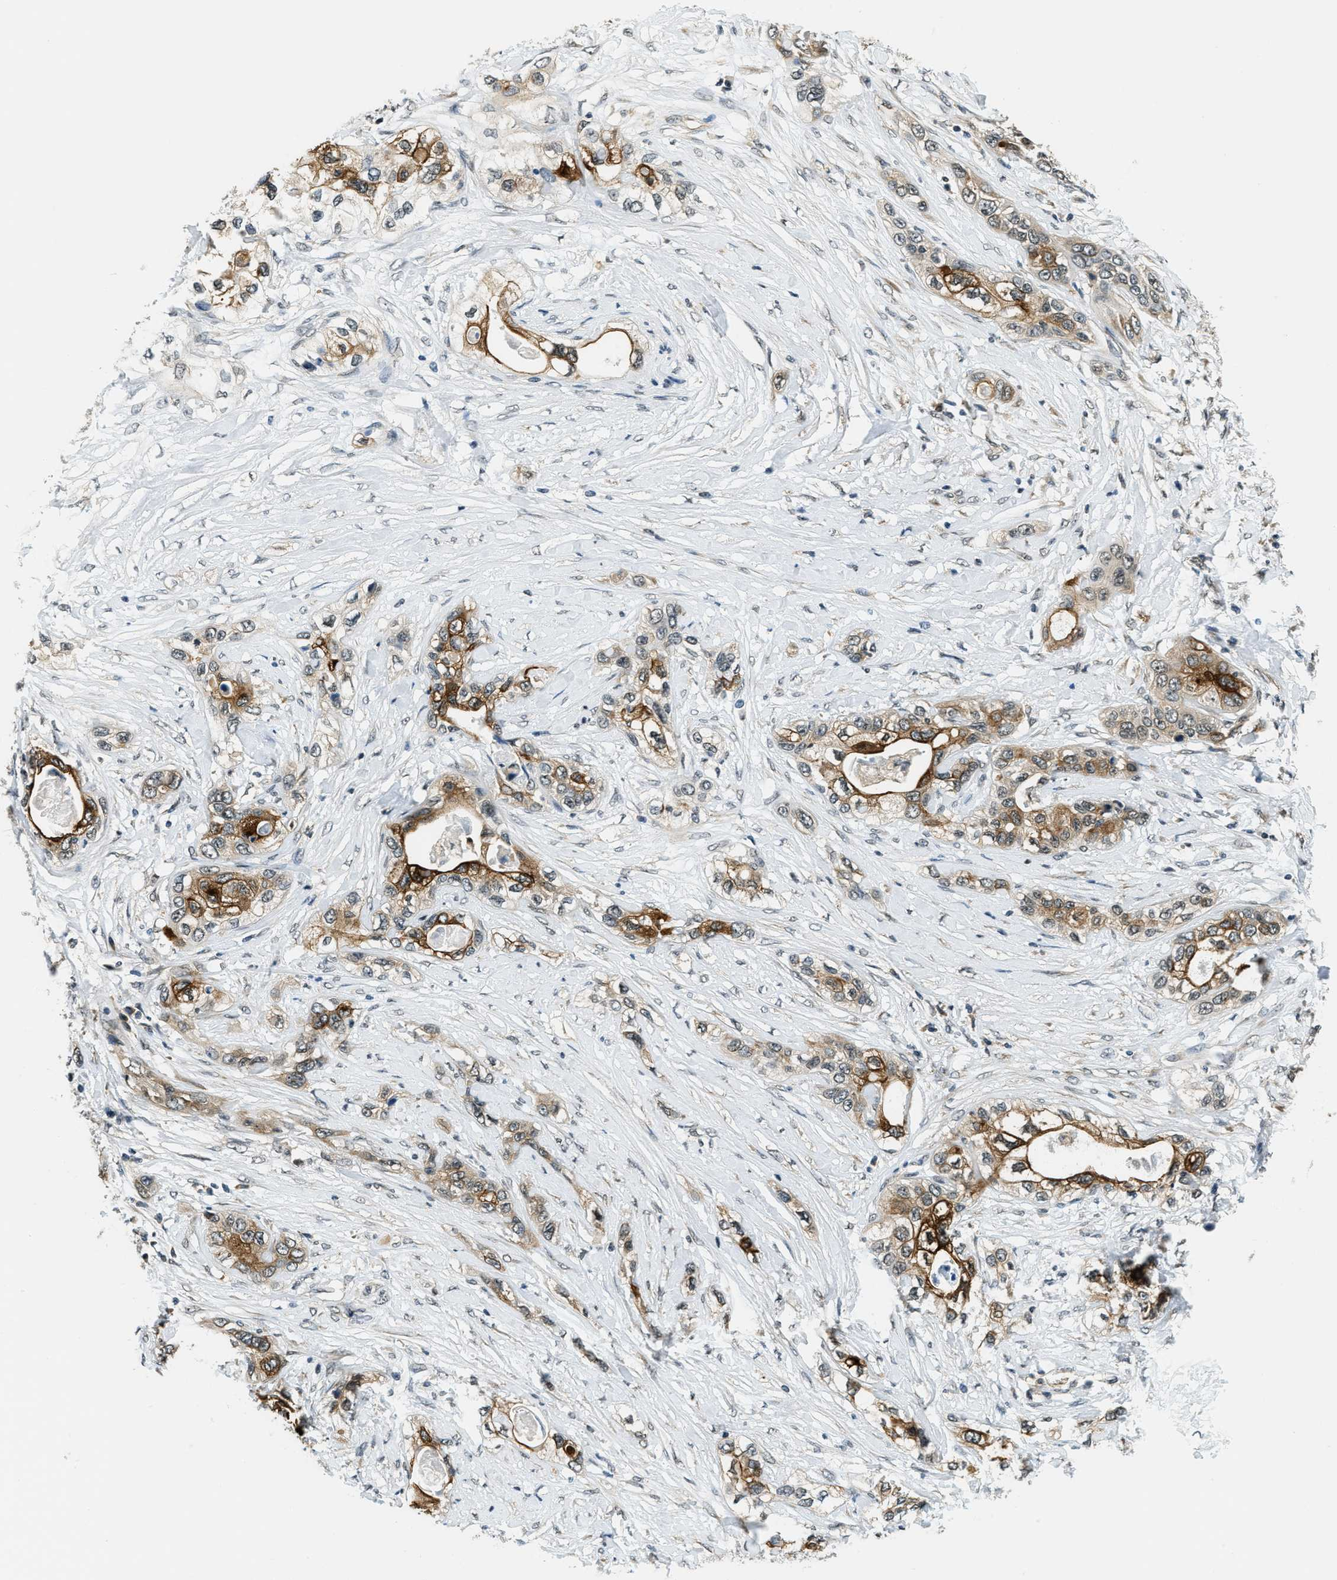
{"staining": {"intensity": "moderate", "quantity": "25%-75%", "location": "cytoplasmic/membranous"}, "tissue": "pancreatic cancer", "cell_type": "Tumor cells", "image_type": "cancer", "snomed": [{"axis": "morphology", "description": "Adenocarcinoma, NOS"}, {"axis": "topography", "description": "Pancreas"}], "caption": "Human pancreatic cancer (adenocarcinoma) stained with a protein marker shows moderate staining in tumor cells.", "gene": "RAB11FIP1", "patient": {"sex": "female", "age": 70}}